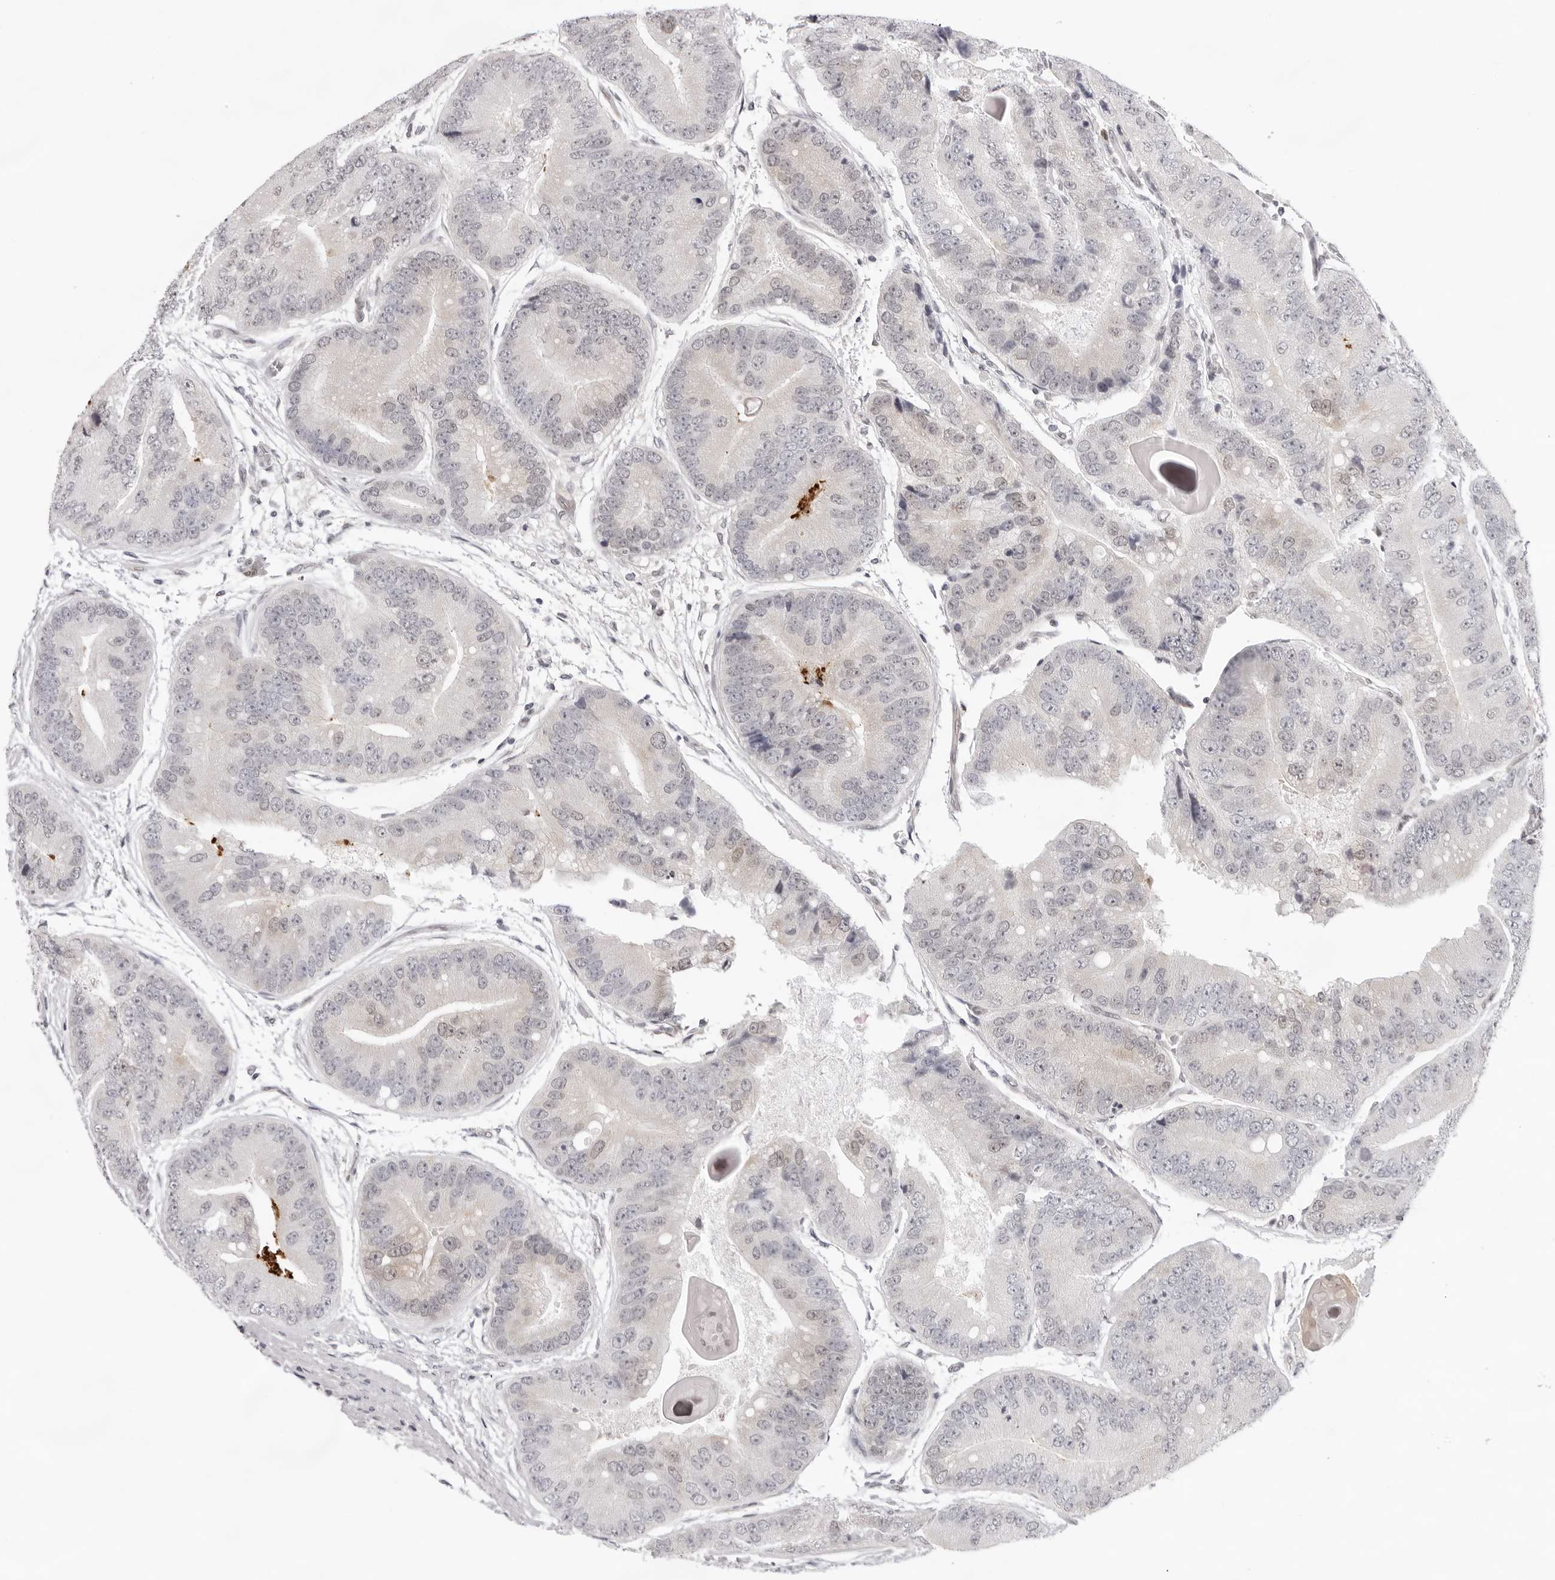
{"staining": {"intensity": "weak", "quantity": "<25%", "location": "nuclear"}, "tissue": "prostate cancer", "cell_type": "Tumor cells", "image_type": "cancer", "snomed": [{"axis": "morphology", "description": "Adenocarcinoma, High grade"}, {"axis": "topography", "description": "Prostate"}], "caption": "This is a photomicrograph of immunohistochemistry (IHC) staining of prostate cancer, which shows no positivity in tumor cells.", "gene": "CASP7", "patient": {"sex": "male", "age": 70}}